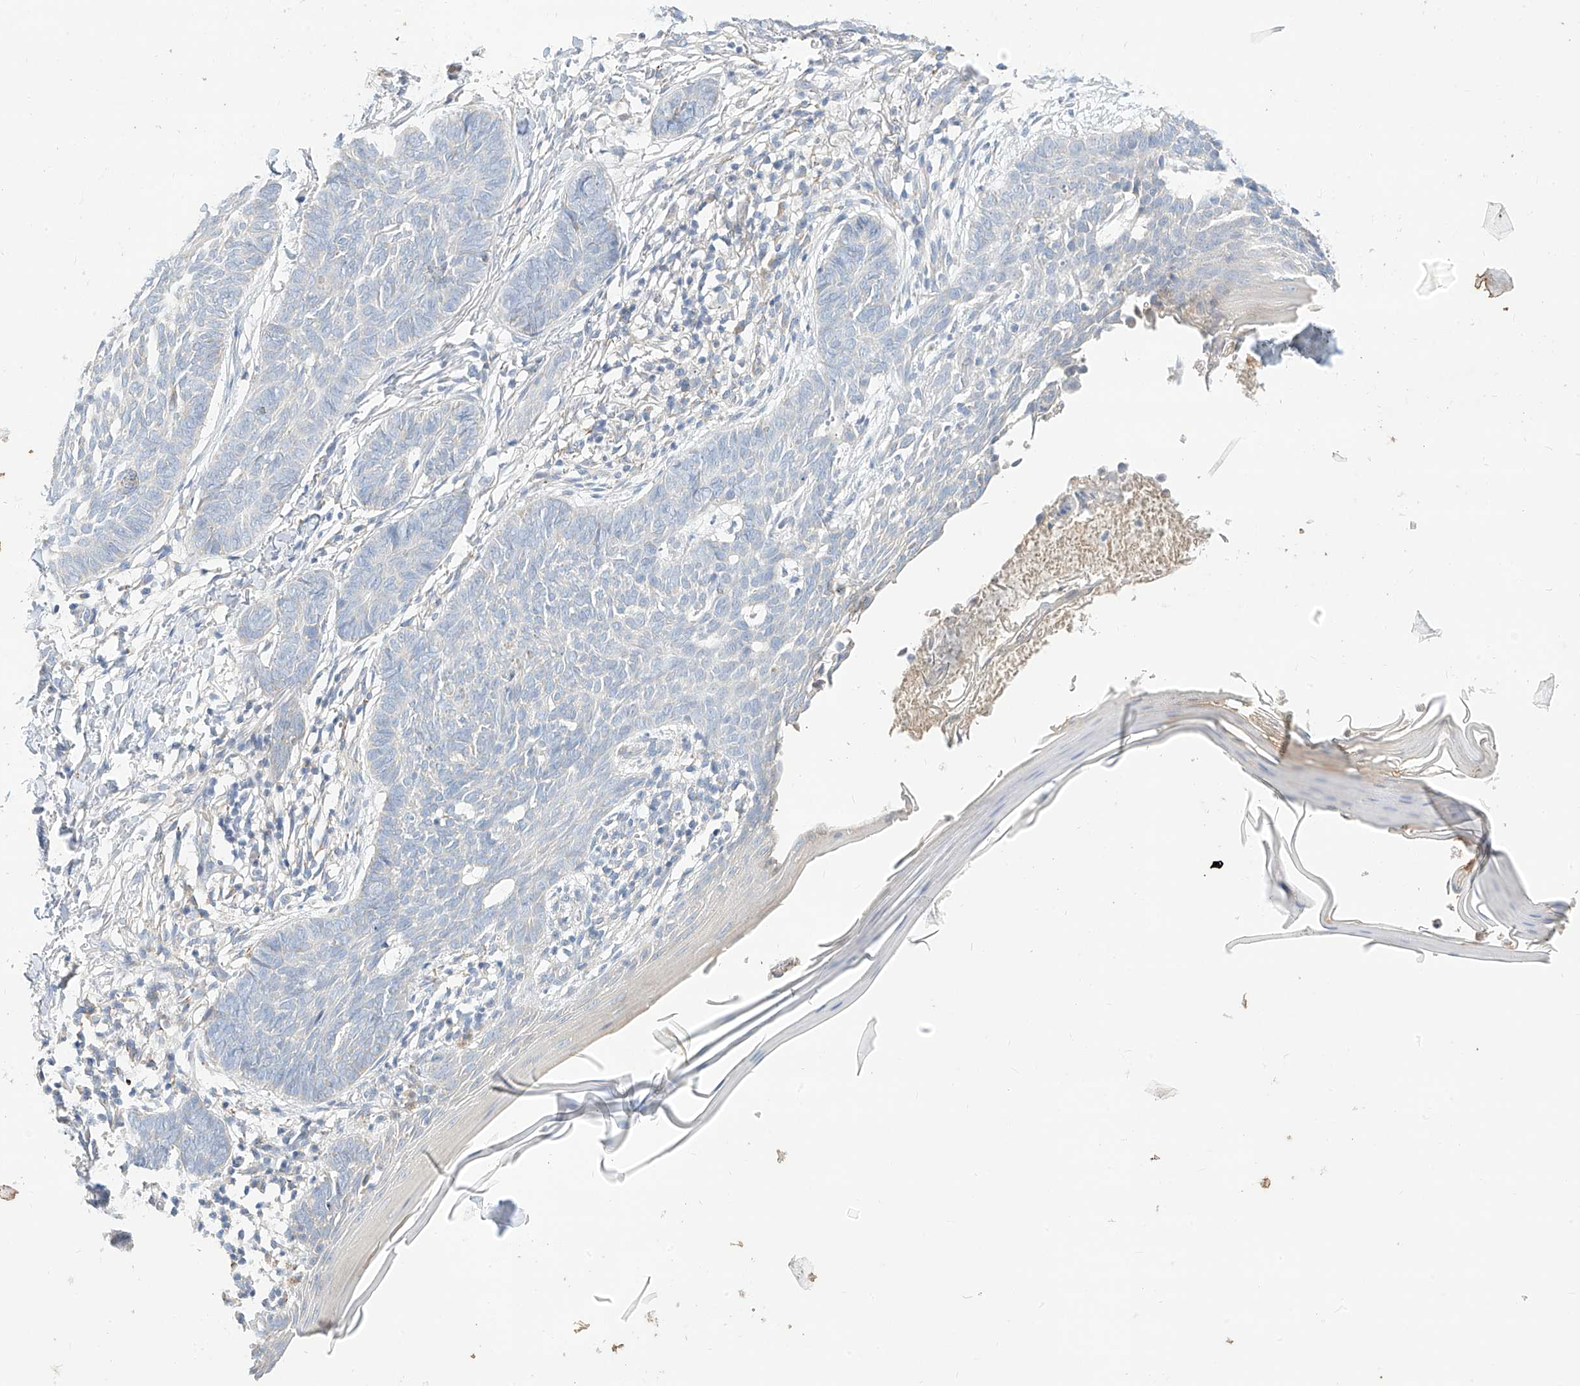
{"staining": {"intensity": "negative", "quantity": "none", "location": "none"}, "tissue": "skin cancer", "cell_type": "Tumor cells", "image_type": "cancer", "snomed": [{"axis": "morphology", "description": "Normal tissue, NOS"}, {"axis": "morphology", "description": "Basal cell carcinoma"}, {"axis": "topography", "description": "Skin"}], "caption": "A photomicrograph of basal cell carcinoma (skin) stained for a protein displays no brown staining in tumor cells. Brightfield microscopy of immunohistochemistry (IHC) stained with DAB (brown) and hematoxylin (blue), captured at high magnification.", "gene": "RASA2", "patient": {"sex": "male", "age": 50}}